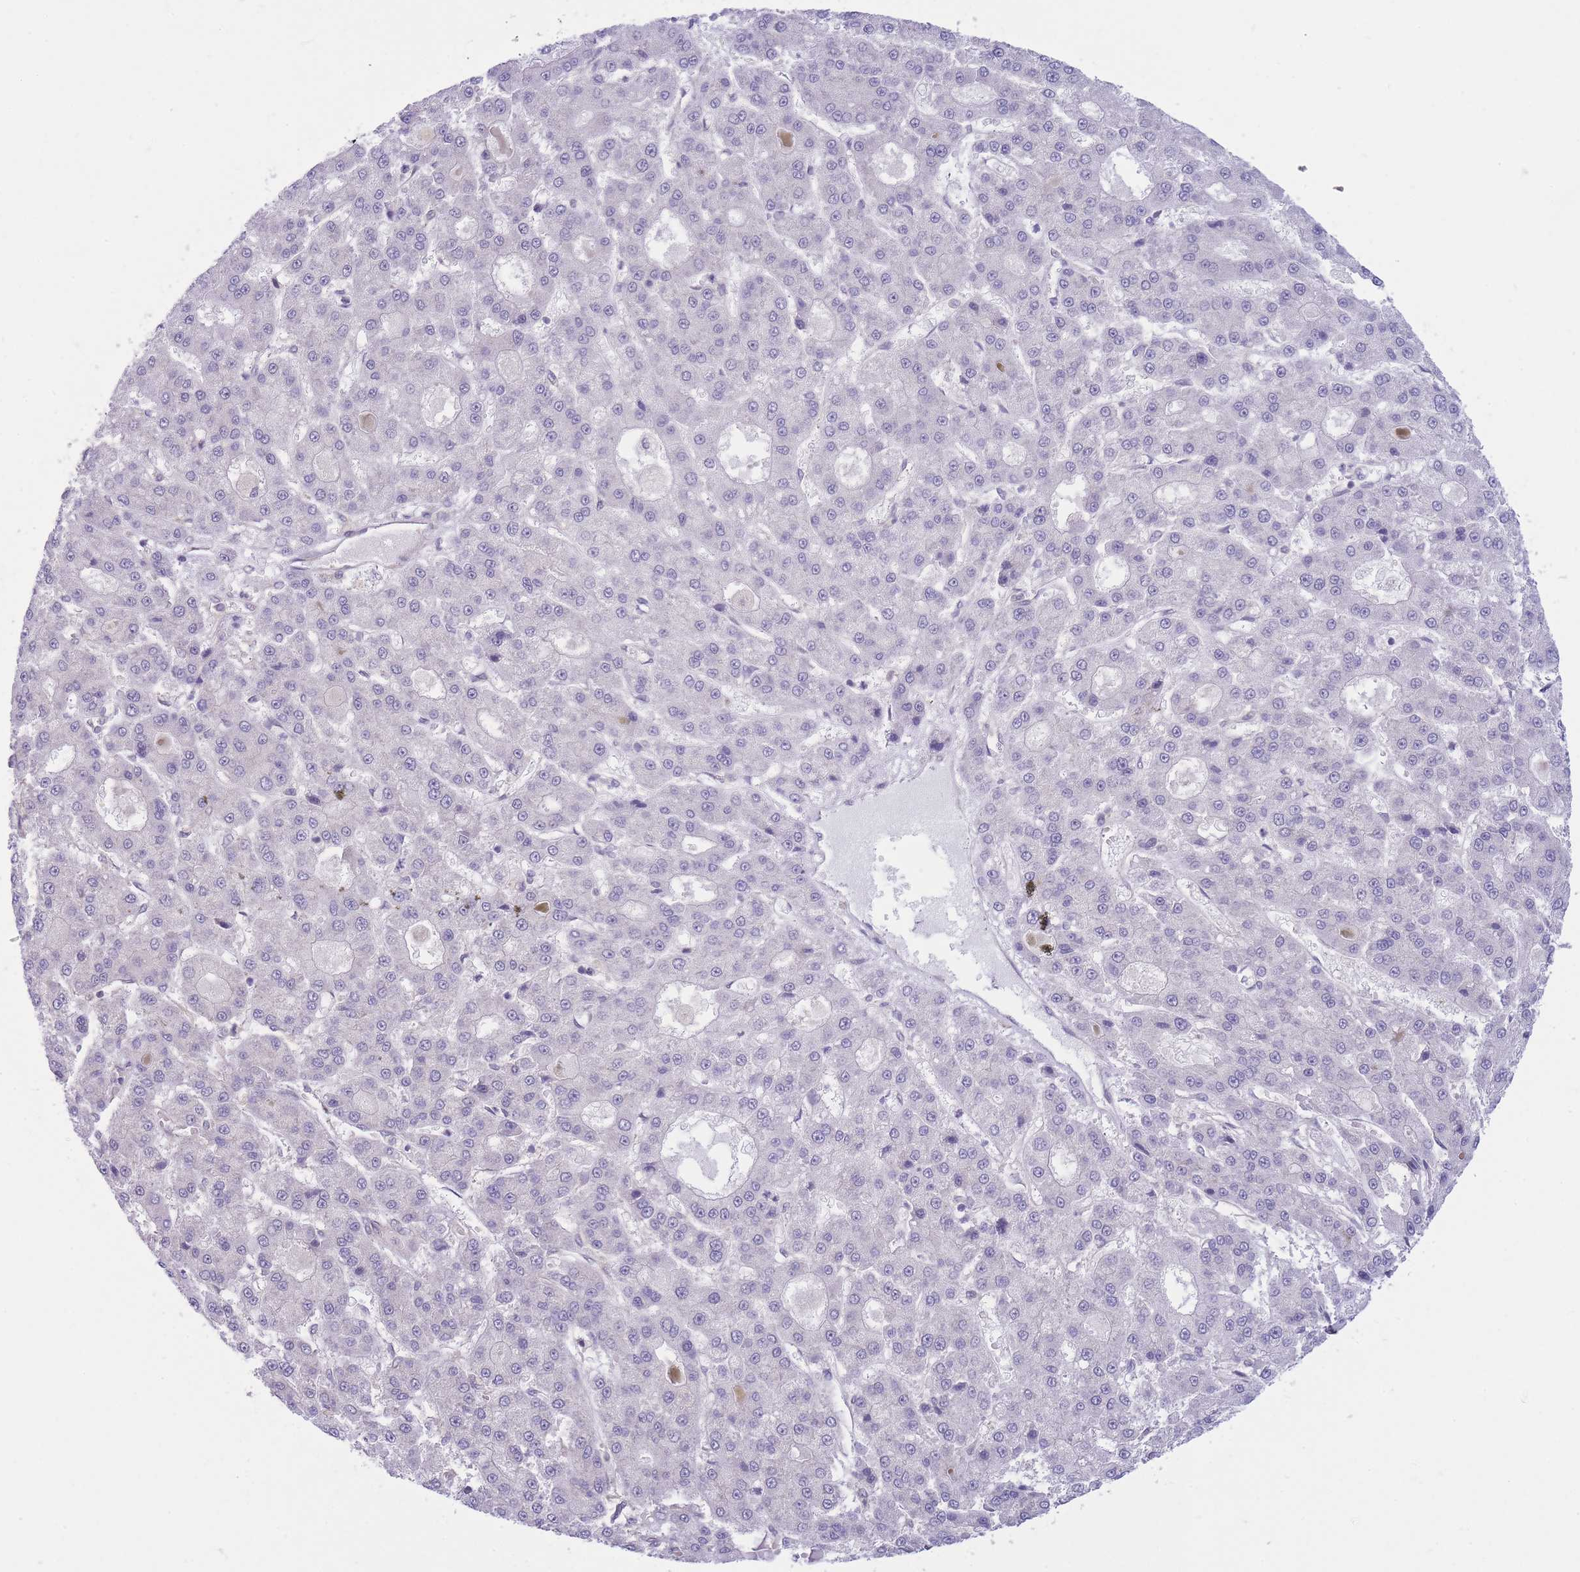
{"staining": {"intensity": "negative", "quantity": "none", "location": "none"}, "tissue": "liver cancer", "cell_type": "Tumor cells", "image_type": "cancer", "snomed": [{"axis": "morphology", "description": "Carcinoma, Hepatocellular, NOS"}, {"axis": "topography", "description": "Liver"}], "caption": "DAB (3,3'-diaminobenzidine) immunohistochemical staining of hepatocellular carcinoma (liver) reveals no significant expression in tumor cells. (DAB IHC visualized using brightfield microscopy, high magnification).", "gene": "PFDN6", "patient": {"sex": "male", "age": 70}}